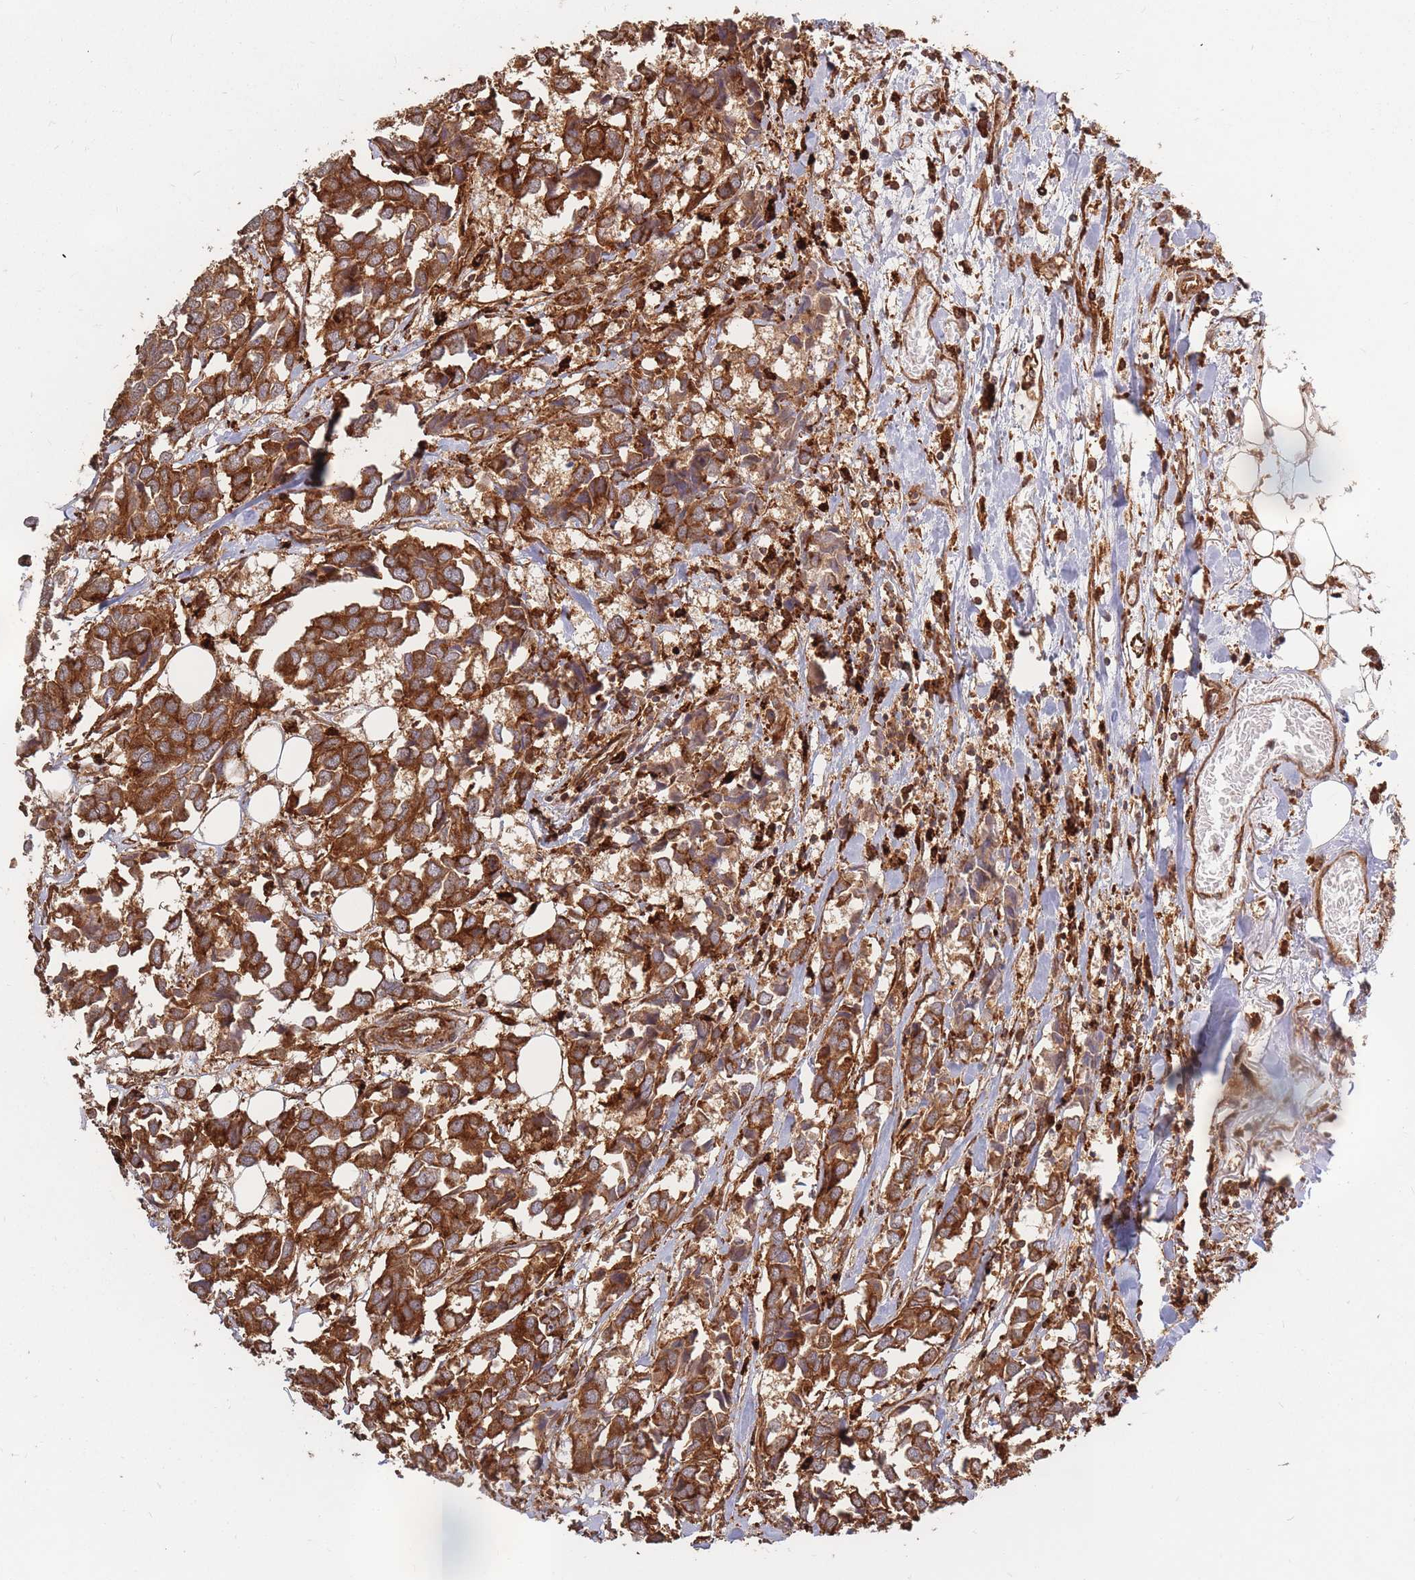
{"staining": {"intensity": "strong", "quantity": ">75%", "location": "cytoplasmic/membranous"}, "tissue": "breast cancer", "cell_type": "Tumor cells", "image_type": "cancer", "snomed": [{"axis": "morphology", "description": "Duct carcinoma"}, {"axis": "topography", "description": "Breast"}], "caption": "Human breast invasive ductal carcinoma stained for a protein (brown) demonstrates strong cytoplasmic/membranous positive staining in about >75% of tumor cells.", "gene": "RASSF2", "patient": {"sex": "female", "age": 83}}